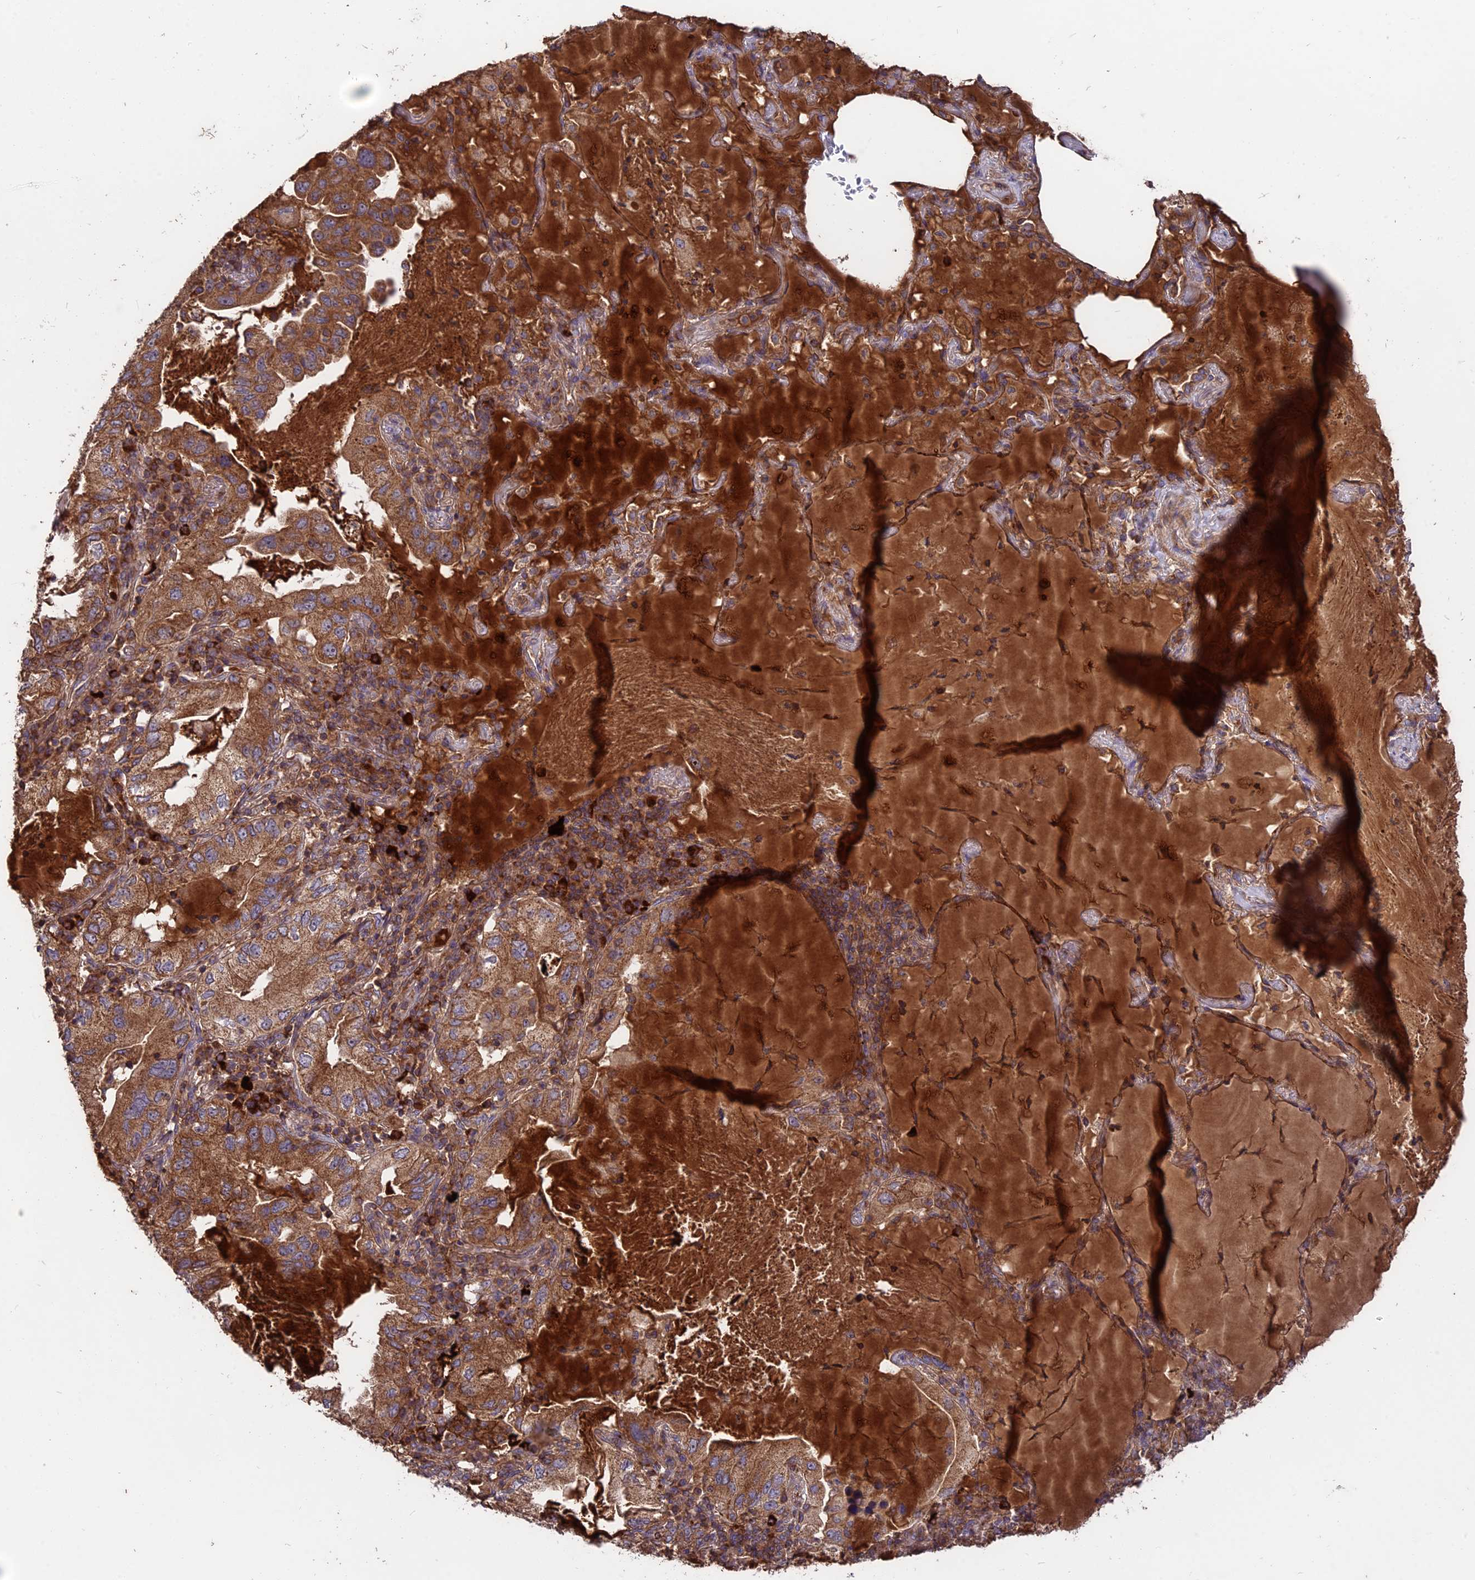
{"staining": {"intensity": "moderate", "quantity": ">75%", "location": "cytoplasmic/membranous"}, "tissue": "lung cancer", "cell_type": "Tumor cells", "image_type": "cancer", "snomed": [{"axis": "morphology", "description": "Adenocarcinoma, NOS"}, {"axis": "topography", "description": "Lung"}], "caption": "The photomicrograph shows immunohistochemical staining of lung cancer (adenocarcinoma). There is moderate cytoplasmic/membranous positivity is present in about >75% of tumor cells. The staining was performed using DAB to visualize the protein expression in brown, while the nuclei were stained in blue with hematoxylin (Magnification: 20x).", "gene": "NUDT8", "patient": {"sex": "female", "age": 69}}